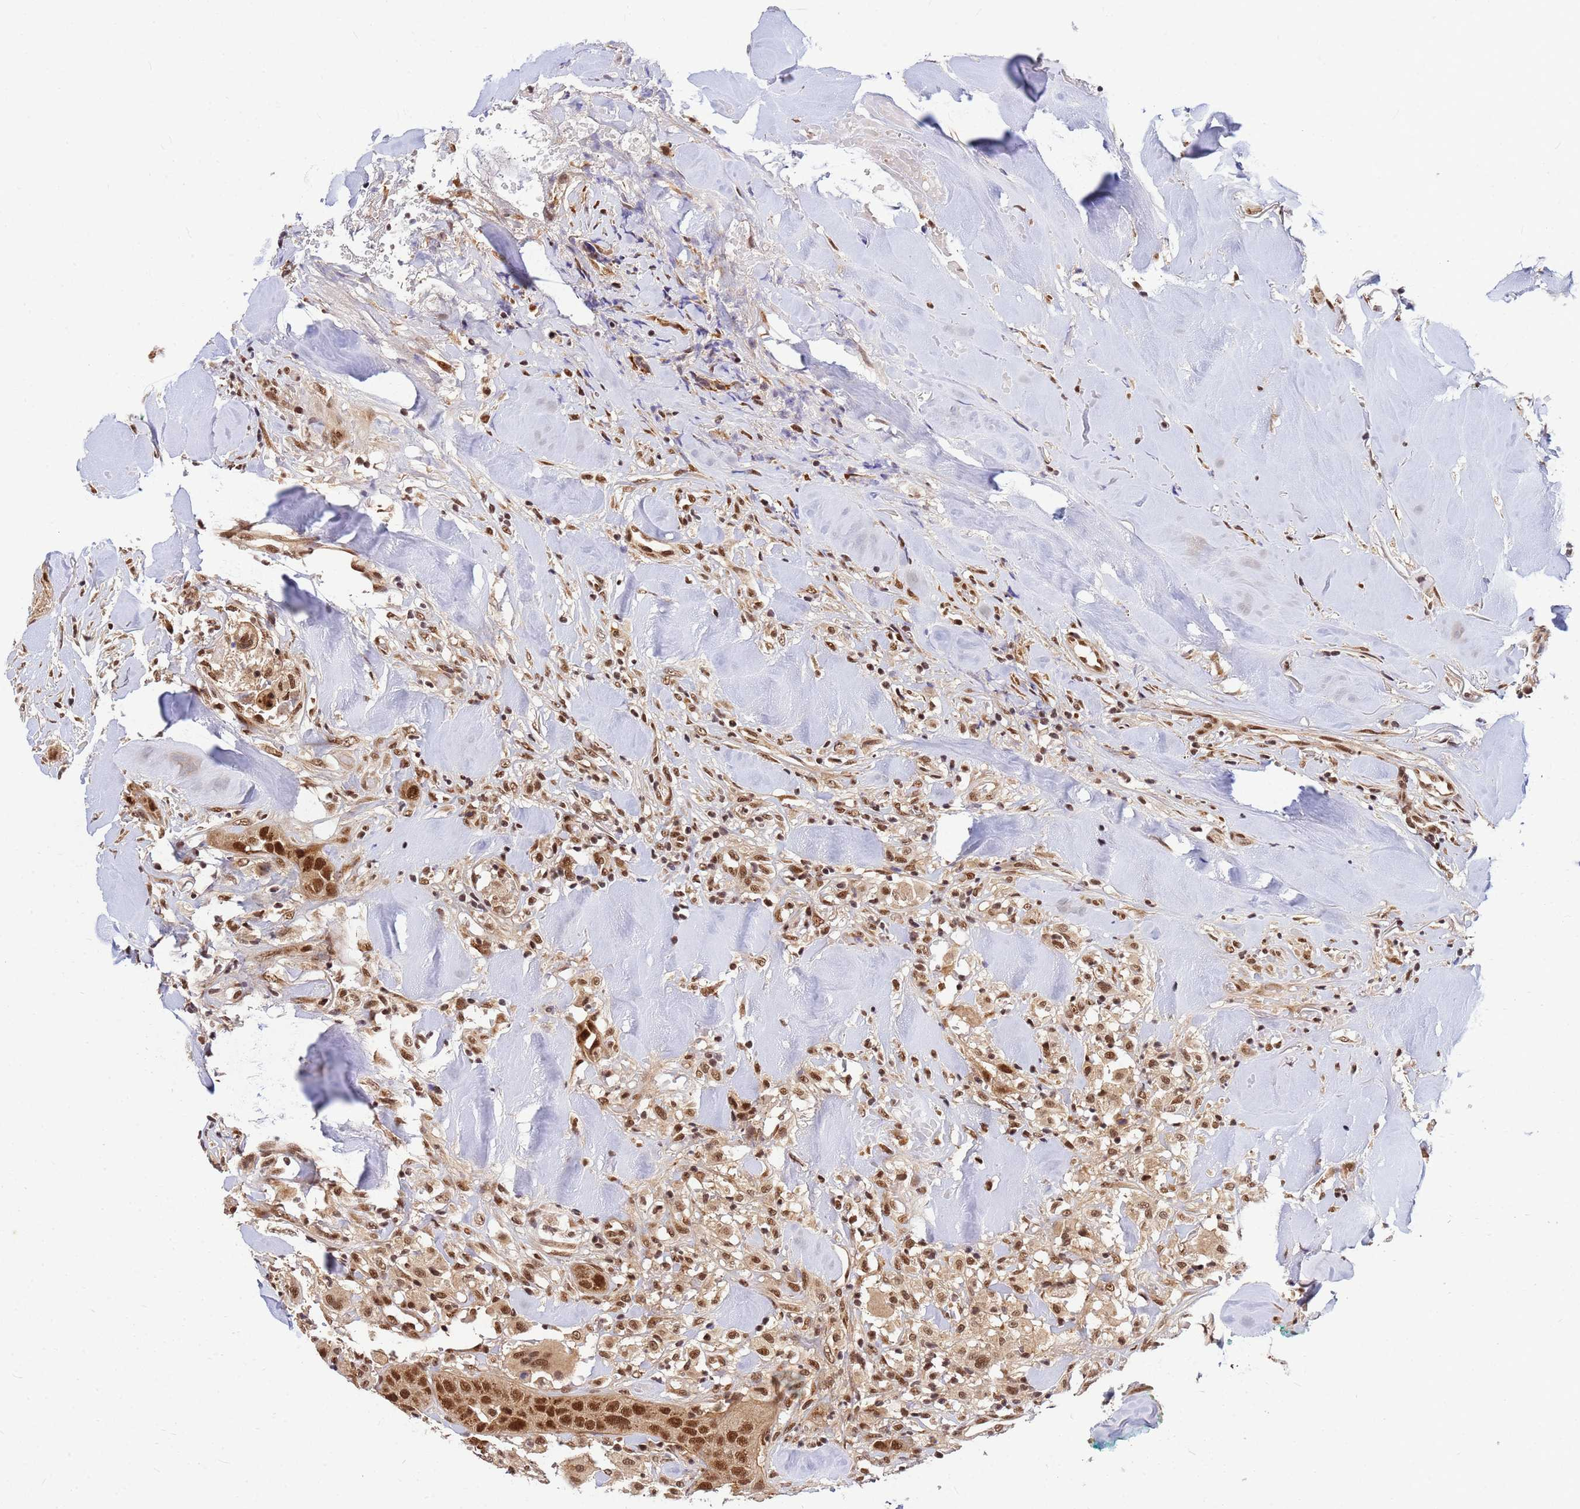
{"staining": {"intensity": "moderate", "quantity": ">75%", "location": "nuclear"}, "tissue": "head and neck cancer", "cell_type": "Tumor cells", "image_type": "cancer", "snomed": [{"axis": "morphology", "description": "Normal tissue, NOS"}, {"axis": "morphology", "description": "Squamous cell carcinoma, NOS"}, {"axis": "topography", "description": "Skeletal muscle"}, {"axis": "topography", "description": "Head-Neck"}], "caption": "Human head and neck squamous cell carcinoma stained for a protein (brown) displays moderate nuclear positive positivity in approximately >75% of tumor cells.", "gene": "NCBP2", "patient": {"sex": "male", "age": 51}}